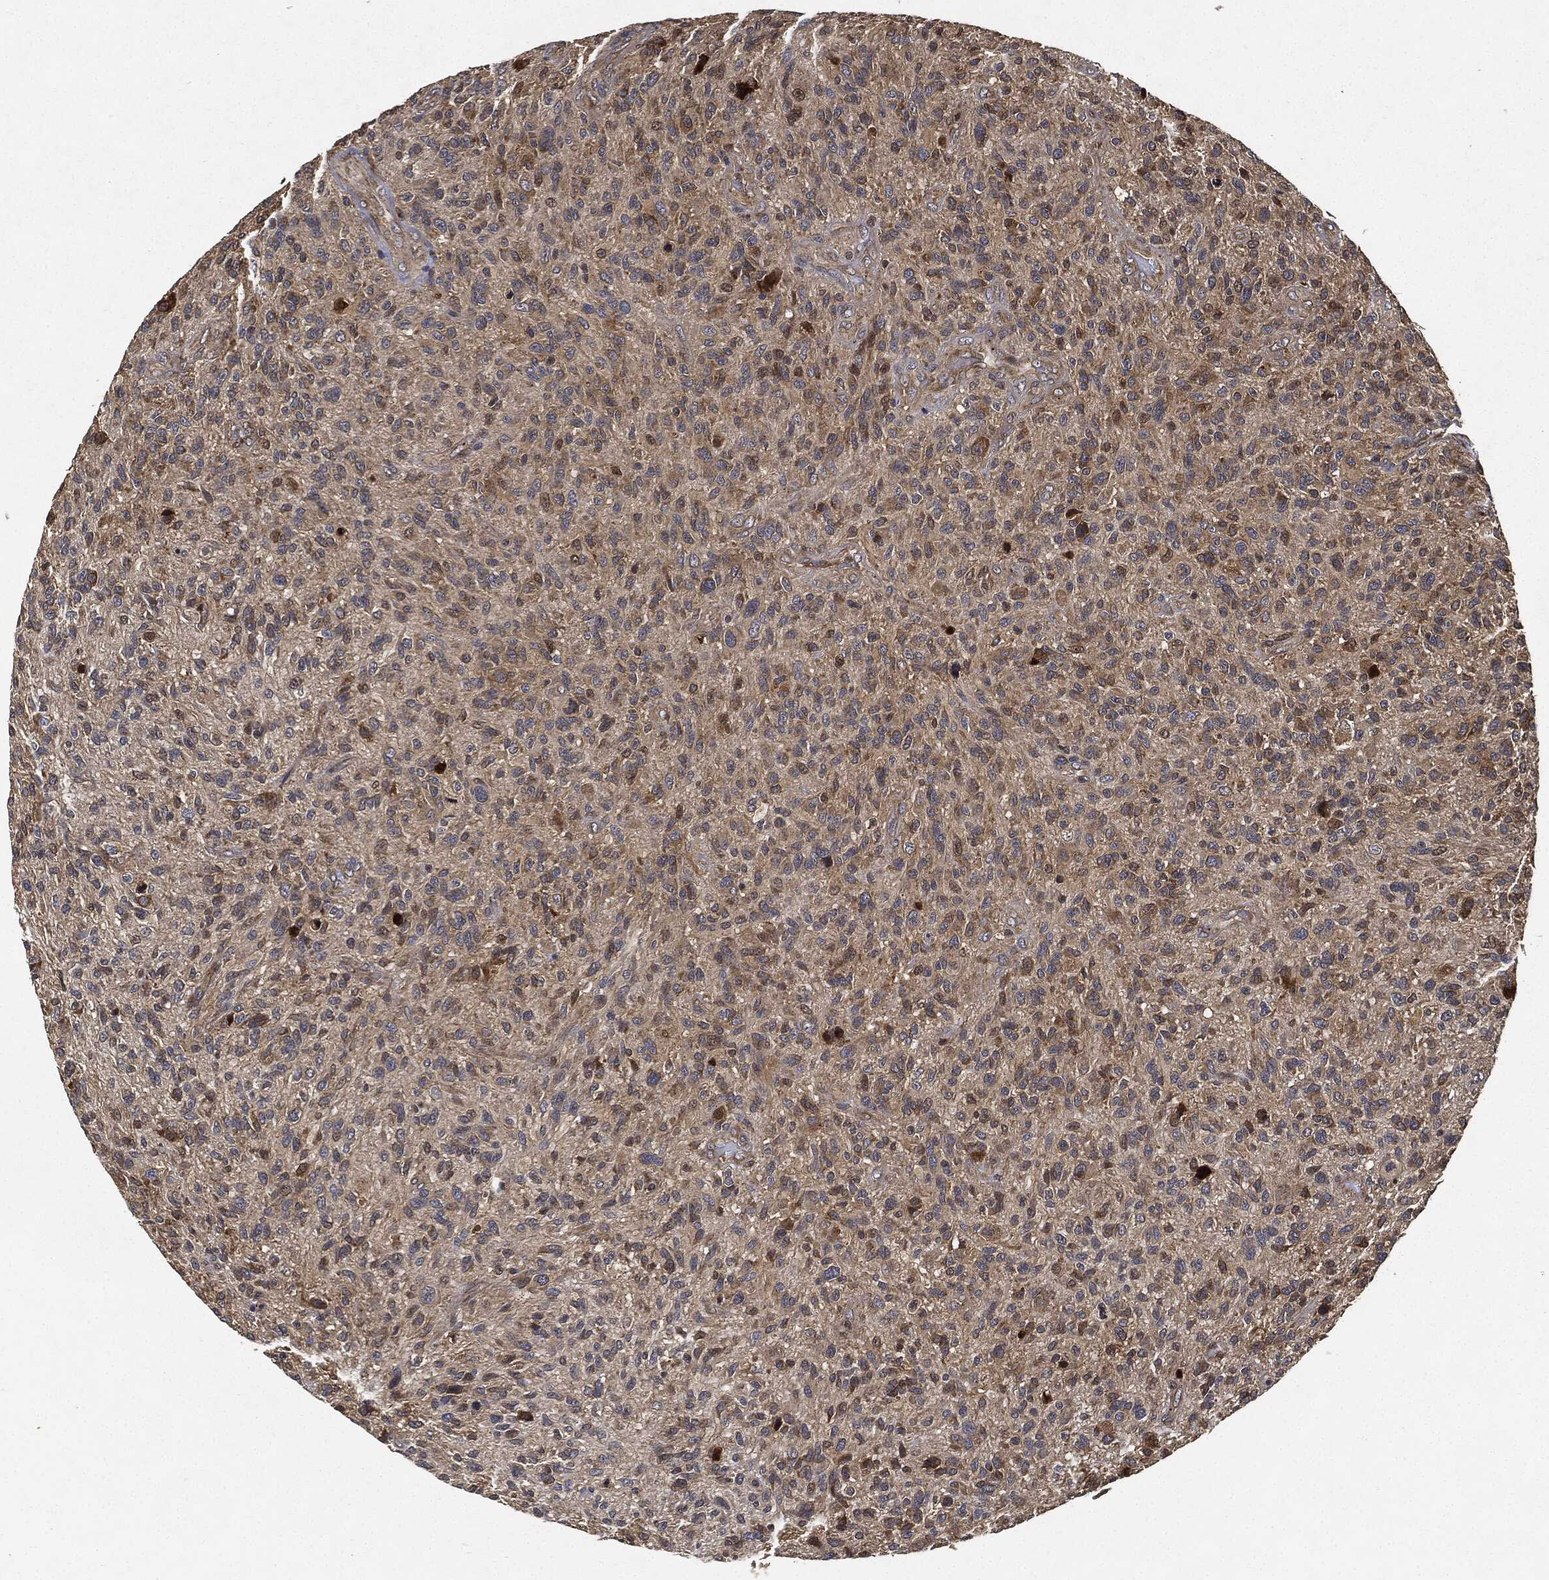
{"staining": {"intensity": "moderate", "quantity": "25%-75%", "location": "cytoplasmic/membranous"}, "tissue": "glioma", "cell_type": "Tumor cells", "image_type": "cancer", "snomed": [{"axis": "morphology", "description": "Glioma, malignant, High grade"}, {"axis": "topography", "description": "Brain"}], "caption": "This is a histology image of immunohistochemistry staining of glioma, which shows moderate positivity in the cytoplasmic/membranous of tumor cells.", "gene": "MLST8", "patient": {"sex": "male", "age": 47}}